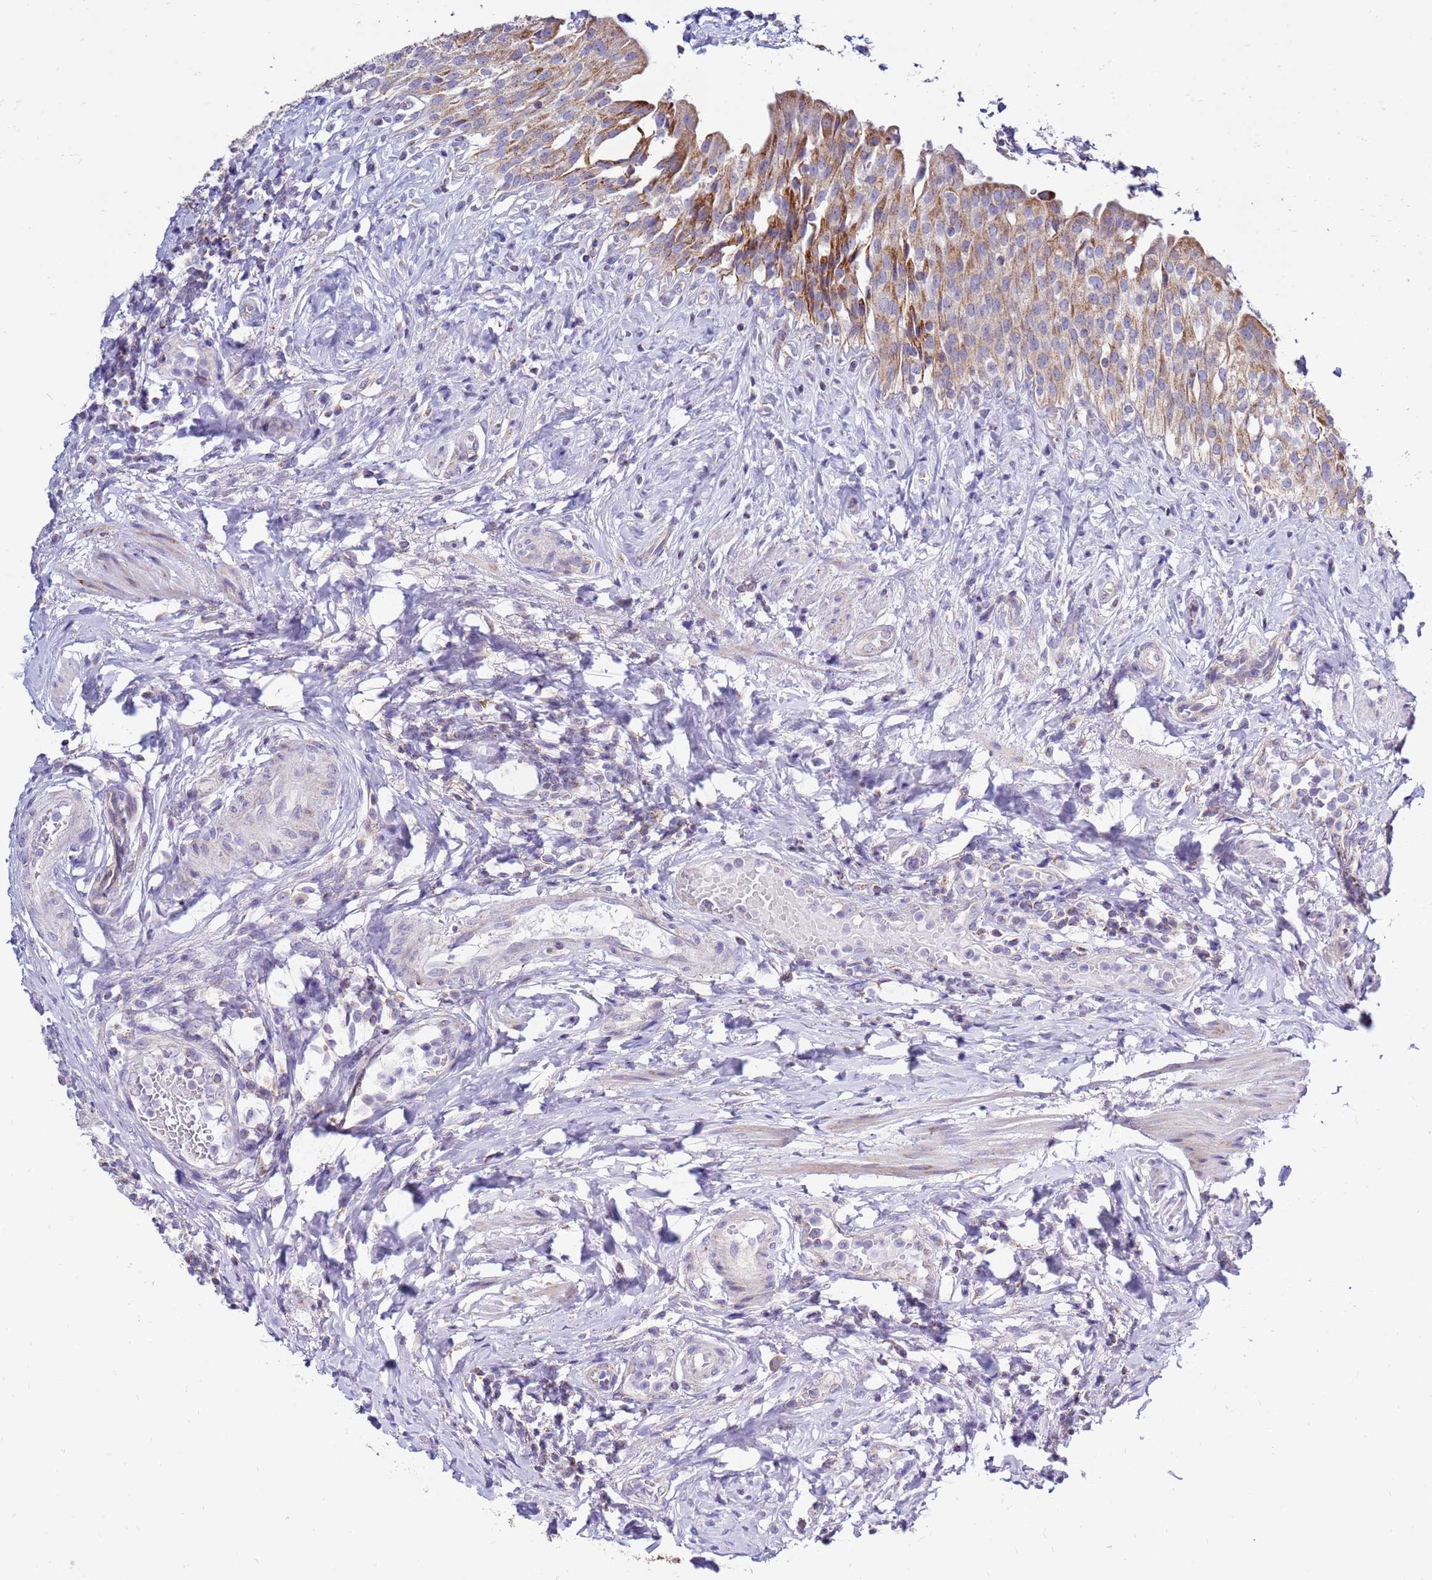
{"staining": {"intensity": "moderate", "quantity": ">75%", "location": "cytoplasmic/membranous"}, "tissue": "urinary bladder", "cell_type": "Urothelial cells", "image_type": "normal", "snomed": [{"axis": "morphology", "description": "Normal tissue, NOS"}, {"axis": "morphology", "description": "Inflammation, NOS"}, {"axis": "topography", "description": "Urinary bladder"}], "caption": "Immunohistochemical staining of normal urinary bladder reveals >75% levels of moderate cytoplasmic/membranous protein staining in about >75% of urothelial cells. (Brightfield microscopy of DAB IHC at high magnification).", "gene": "IGF1R", "patient": {"sex": "male", "age": 64}}